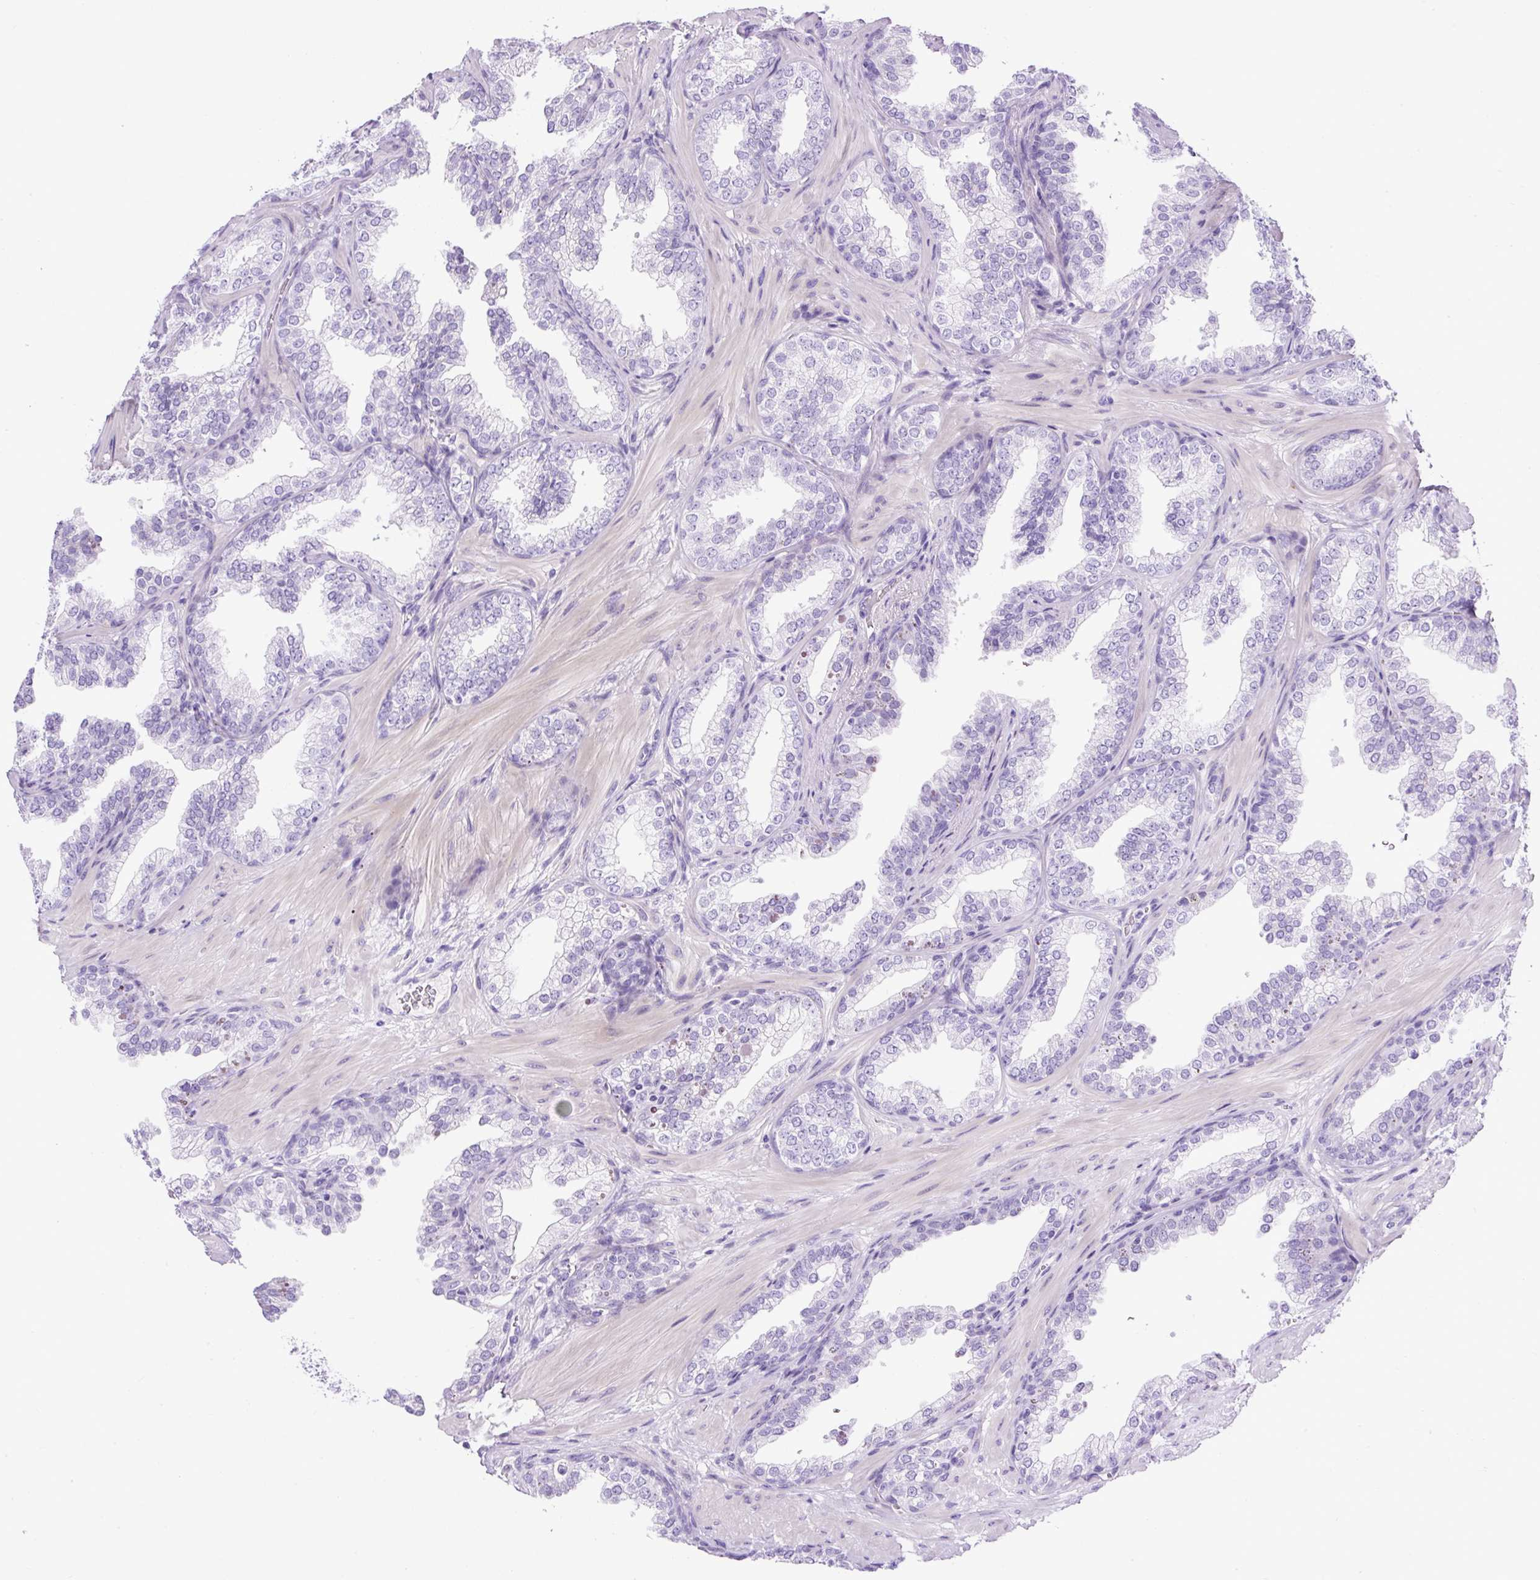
{"staining": {"intensity": "negative", "quantity": "none", "location": "none"}, "tissue": "prostate cancer", "cell_type": "Tumor cells", "image_type": "cancer", "snomed": [{"axis": "morphology", "description": "Adenocarcinoma, High grade"}, {"axis": "topography", "description": "Prostate"}], "caption": "This is an immunohistochemistry (IHC) histopathology image of human prostate cancer (adenocarcinoma (high-grade)). There is no positivity in tumor cells.", "gene": "UPP1", "patient": {"sex": "male", "age": 58}}